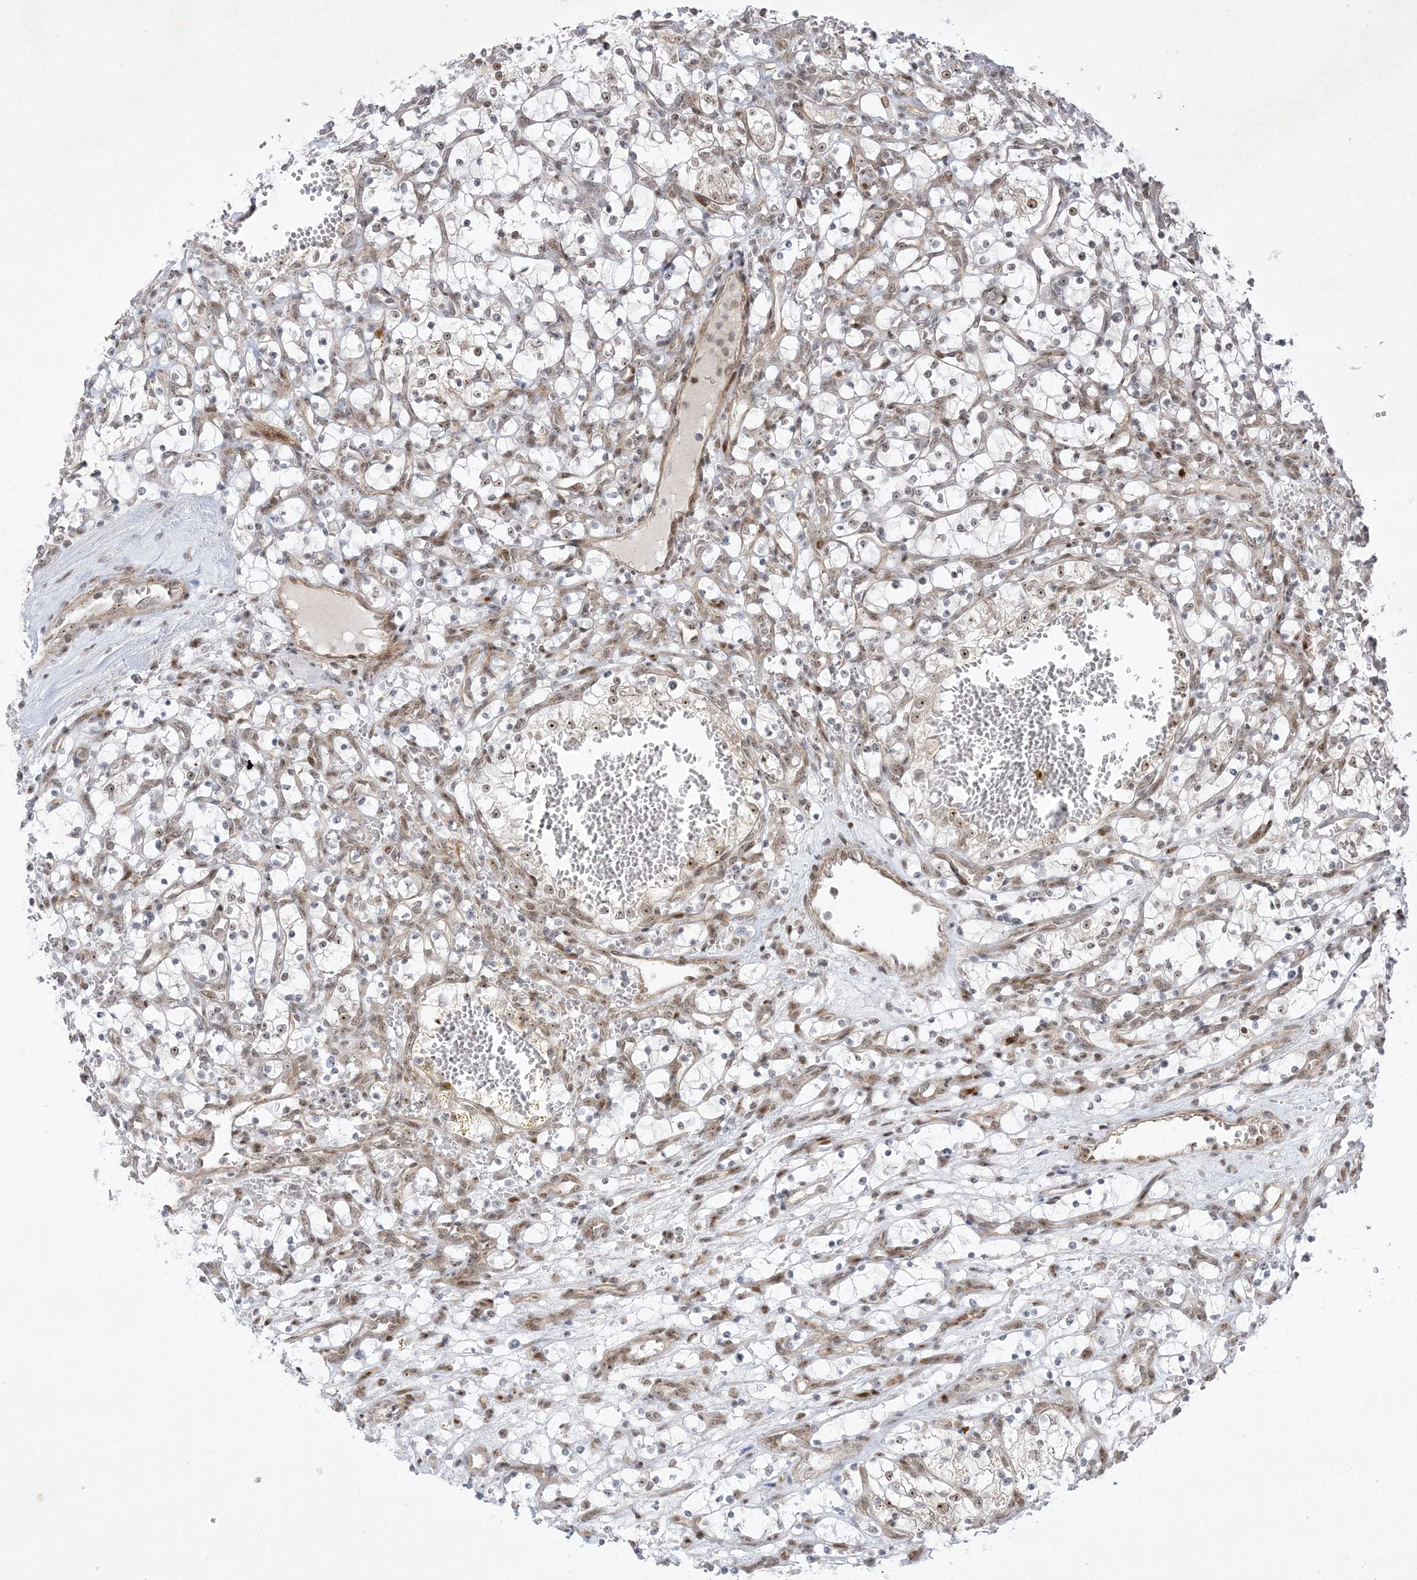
{"staining": {"intensity": "weak", "quantity": "<25%", "location": "nuclear"}, "tissue": "renal cancer", "cell_type": "Tumor cells", "image_type": "cancer", "snomed": [{"axis": "morphology", "description": "Adenocarcinoma, NOS"}, {"axis": "topography", "description": "Kidney"}], "caption": "The IHC histopathology image has no significant staining in tumor cells of renal cancer tissue. (DAB (3,3'-diaminobenzidine) IHC visualized using brightfield microscopy, high magnification).", "gene": "NPM3", "patient": {"sex": "female", "age": 69}}